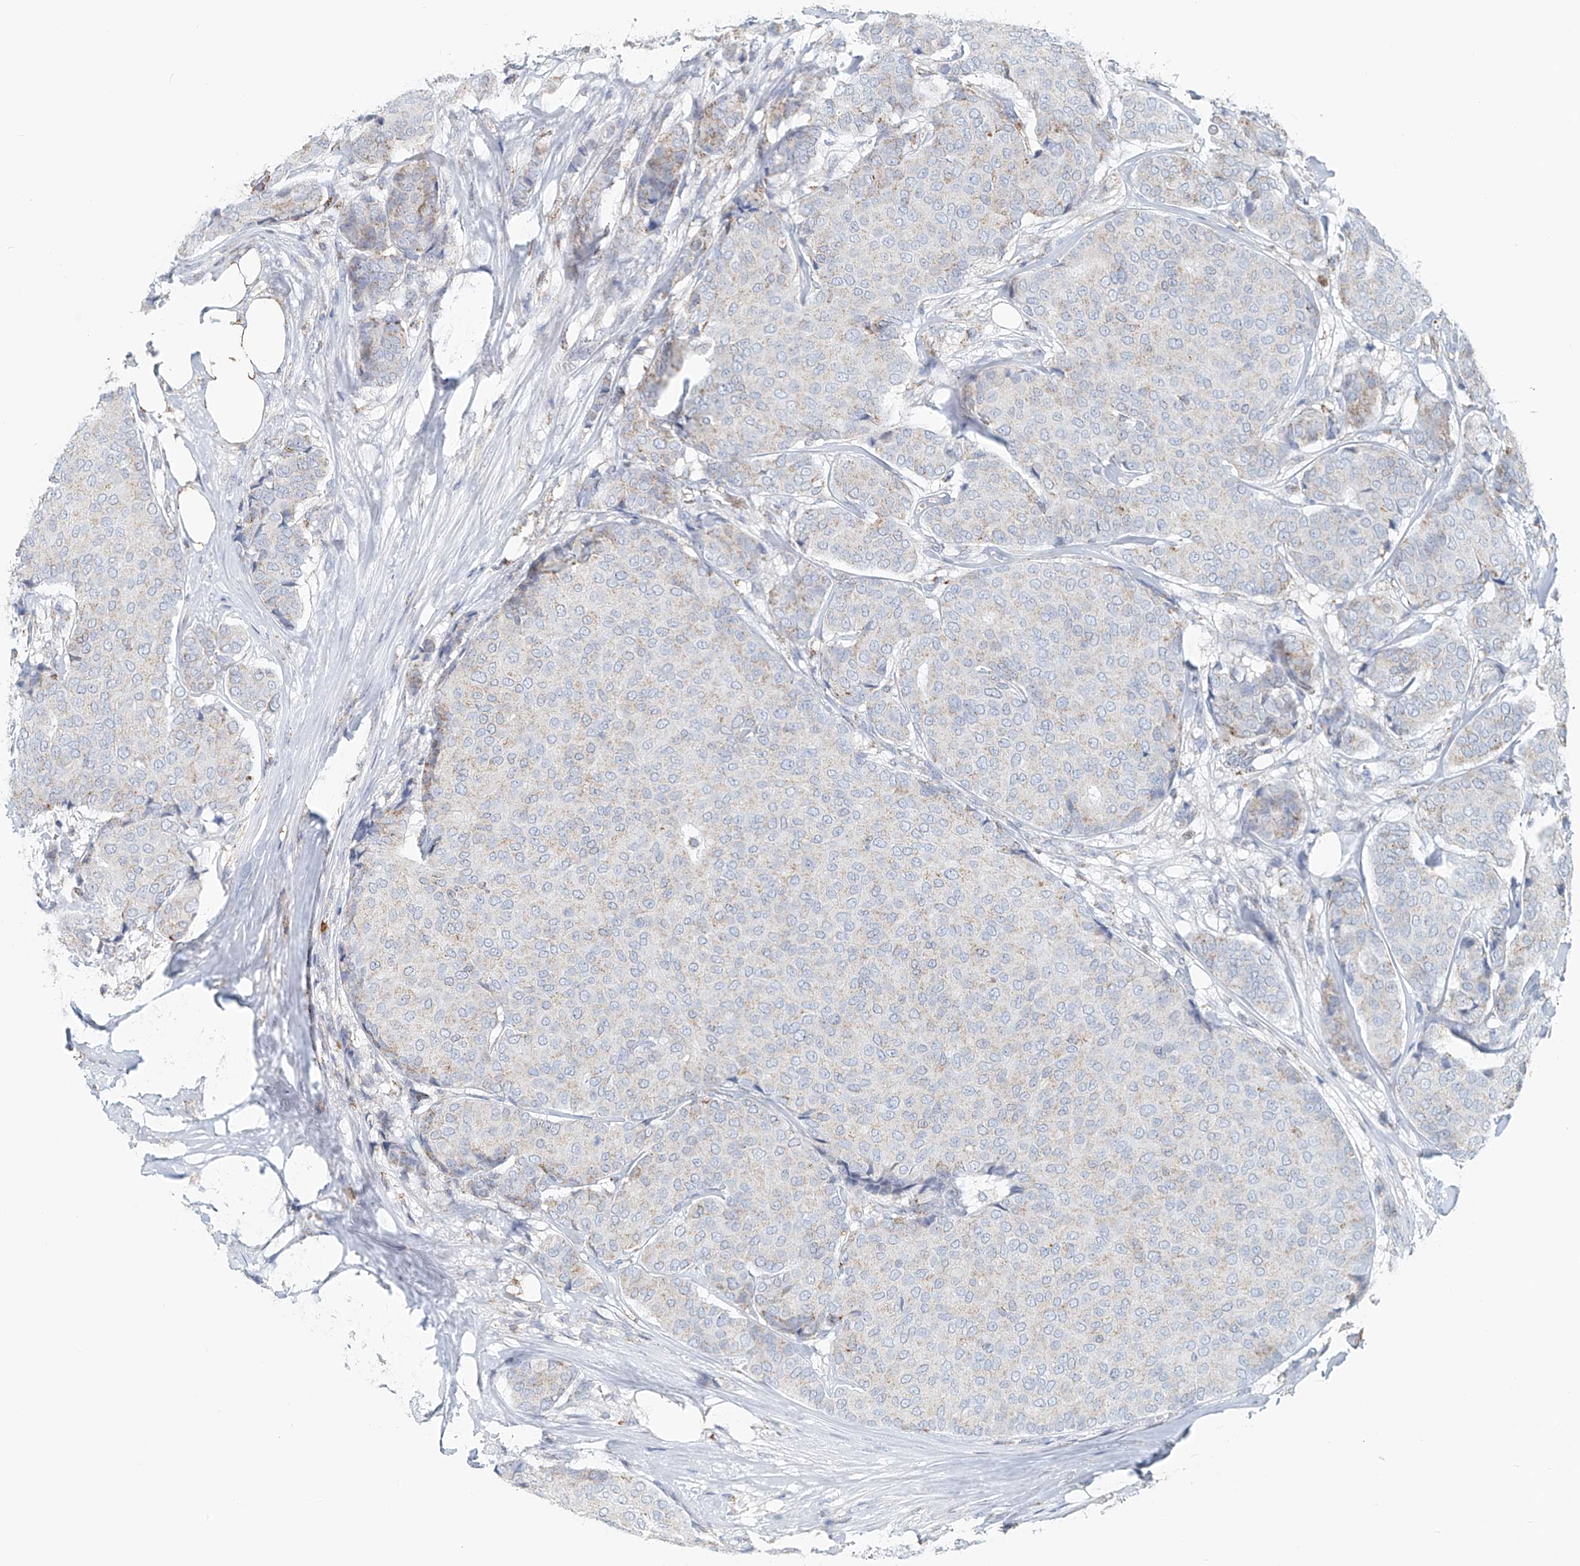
{"staining": {"intensity": "weak", "quantity": "<25%", "location": "cytoplasmic/membranous"}, "tissue": "breast cancer", "cell_type": "Tumor cells", "image_type": "cancer", "snomed": [{"axis": "morphology", "description": "Duct carcinoma"}, {"axis": "topography", "description": "Breast"}], "caption": "Human breast cancer stained for a protein using IHC displays no positivity in tumor cells.", "gene": "PTPRA", "patient": {"sex": "female", "age": 75}}